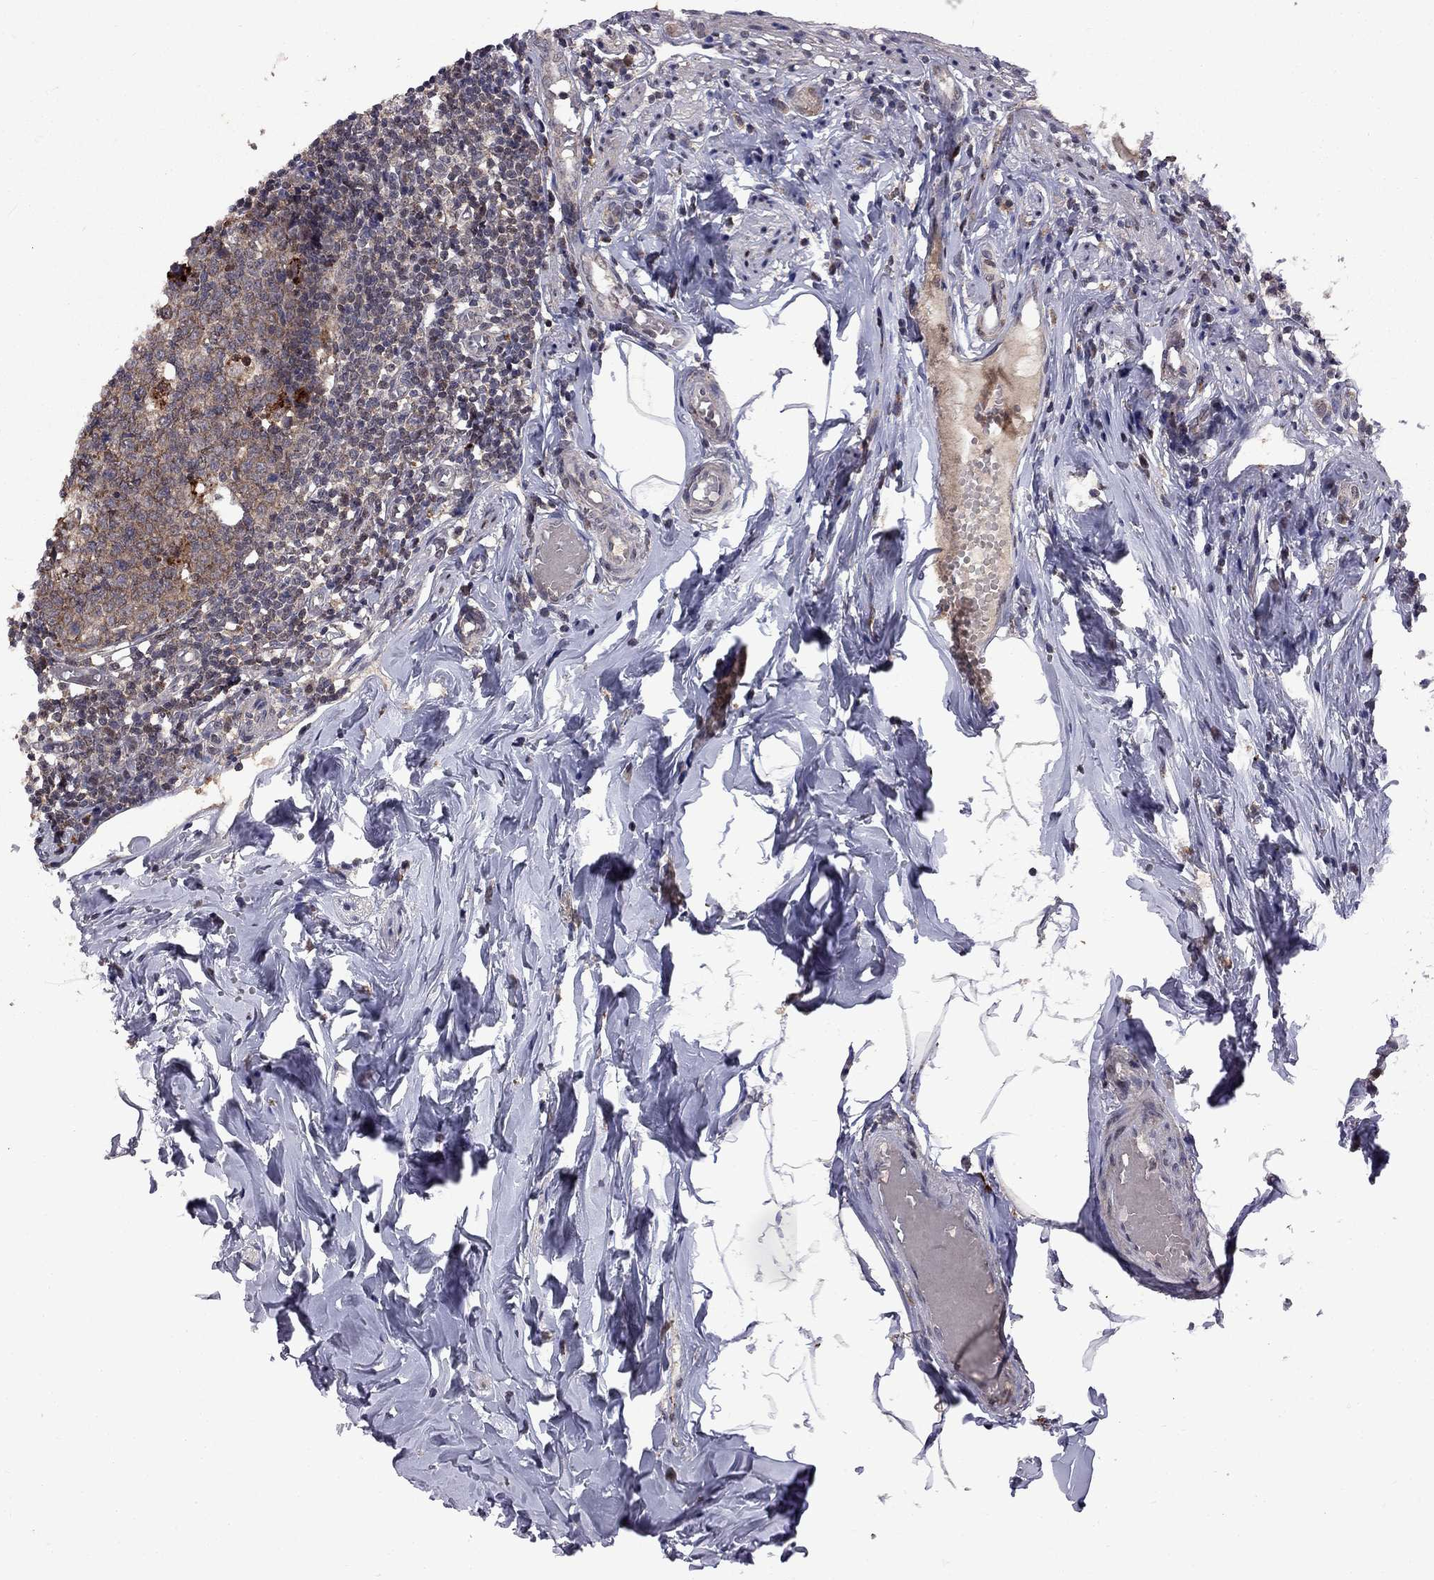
{"staining": {"intensity": "moderate", "quantity": "25%-75%", "location": "cytoplasmic/membranous"}, "tissue": "appendix", "cell_type": "Glandular cells", "image_type": "normal", "snomed": [{"axis": "morphology", "description": "Normal tissue, NOS"}, {"axis": "topography", "description": "Appendix"}], "caption": "Human appendix stained for a protein (brown) demonstrates moderate cytoplasmic/membranous positive expression in approximately 25%-75% of glandular cells.", "gene": "IPP", "patient": {"sex": "female", "age": 32}}